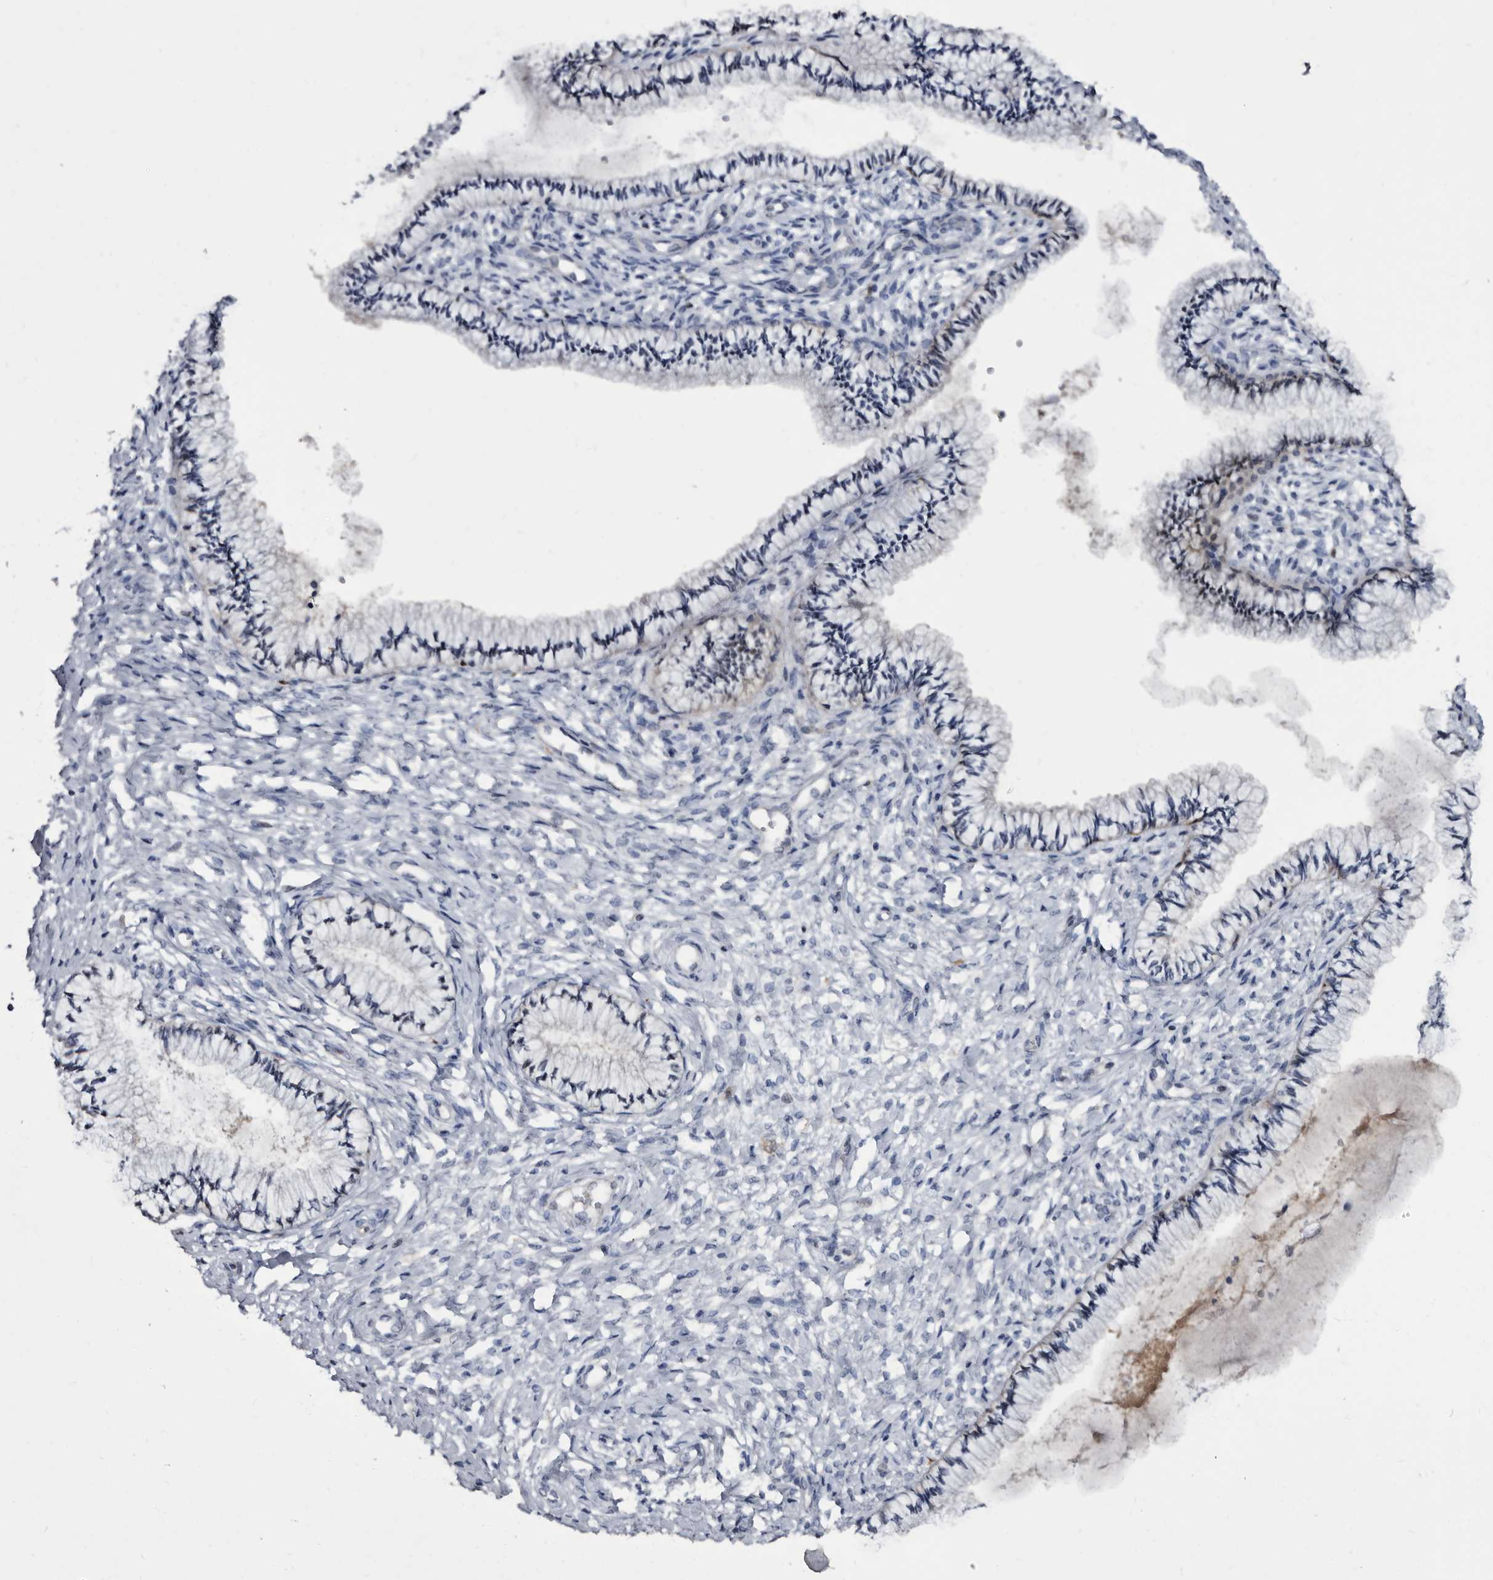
{"staining": {"intensity": "moderate", "quantity": "<25%", "location": "nuclear"}, "tissue": "cervix", "cell_type": "Glandular cells", "image_type": "normal", "snomed": [{"axis": "morphology", "description": "Normal tissue, NOS"}, {"axis": "topography", "description": "Cervix"}], "caption": "High-magnification brightfield microscopy of unremarkable cervix stained with DAB (3,3'-diaminobenzidine) (brown) and counterstained with hematoxylin (blue). glandular cells exhibit moderate nuclear staining is appreciated in about<25% of cells.", "gene": "SERPINB8", "patient": {"sex": "female", "age": 36}}